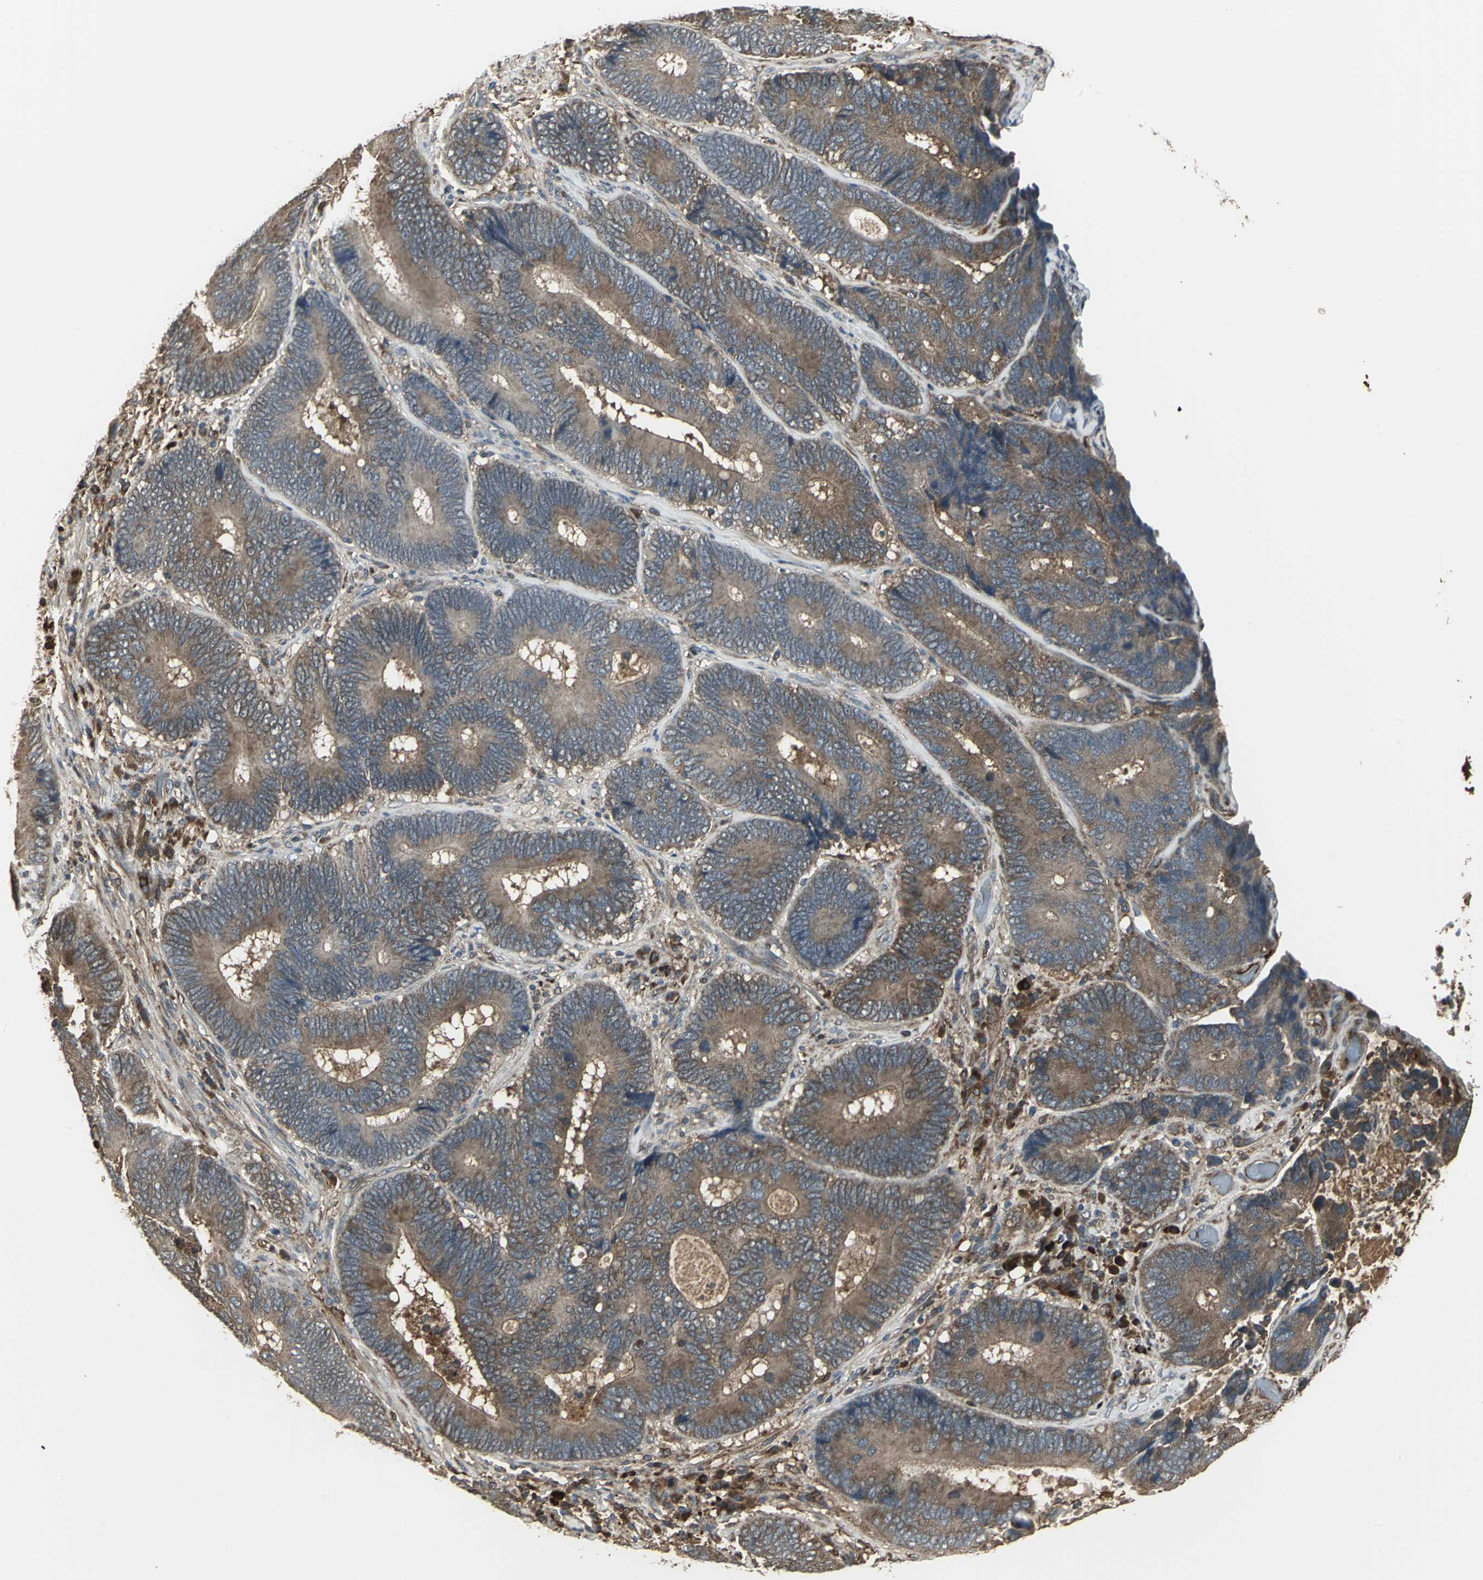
{"staining": {"intensity": "moderate", "quantity": ">75%", "location": "cytoplasmic/membranous"}, "tissue": "colorectal cancer", "cell_type": "Tumor cells", "image_type": "cancer", "snomed": [{"axis": "morphology", "description": "Adenocarcinoma, NOS"}, {"axis": "topography", "description": "Colon"}], "caption": "Human colorectal cancer (adenocarcinoma) stained with a protein marker exhibits moderate staining in tumor cells.", "gene": "PRXL2B", "patient": {"sex": "female", "age": 78}}